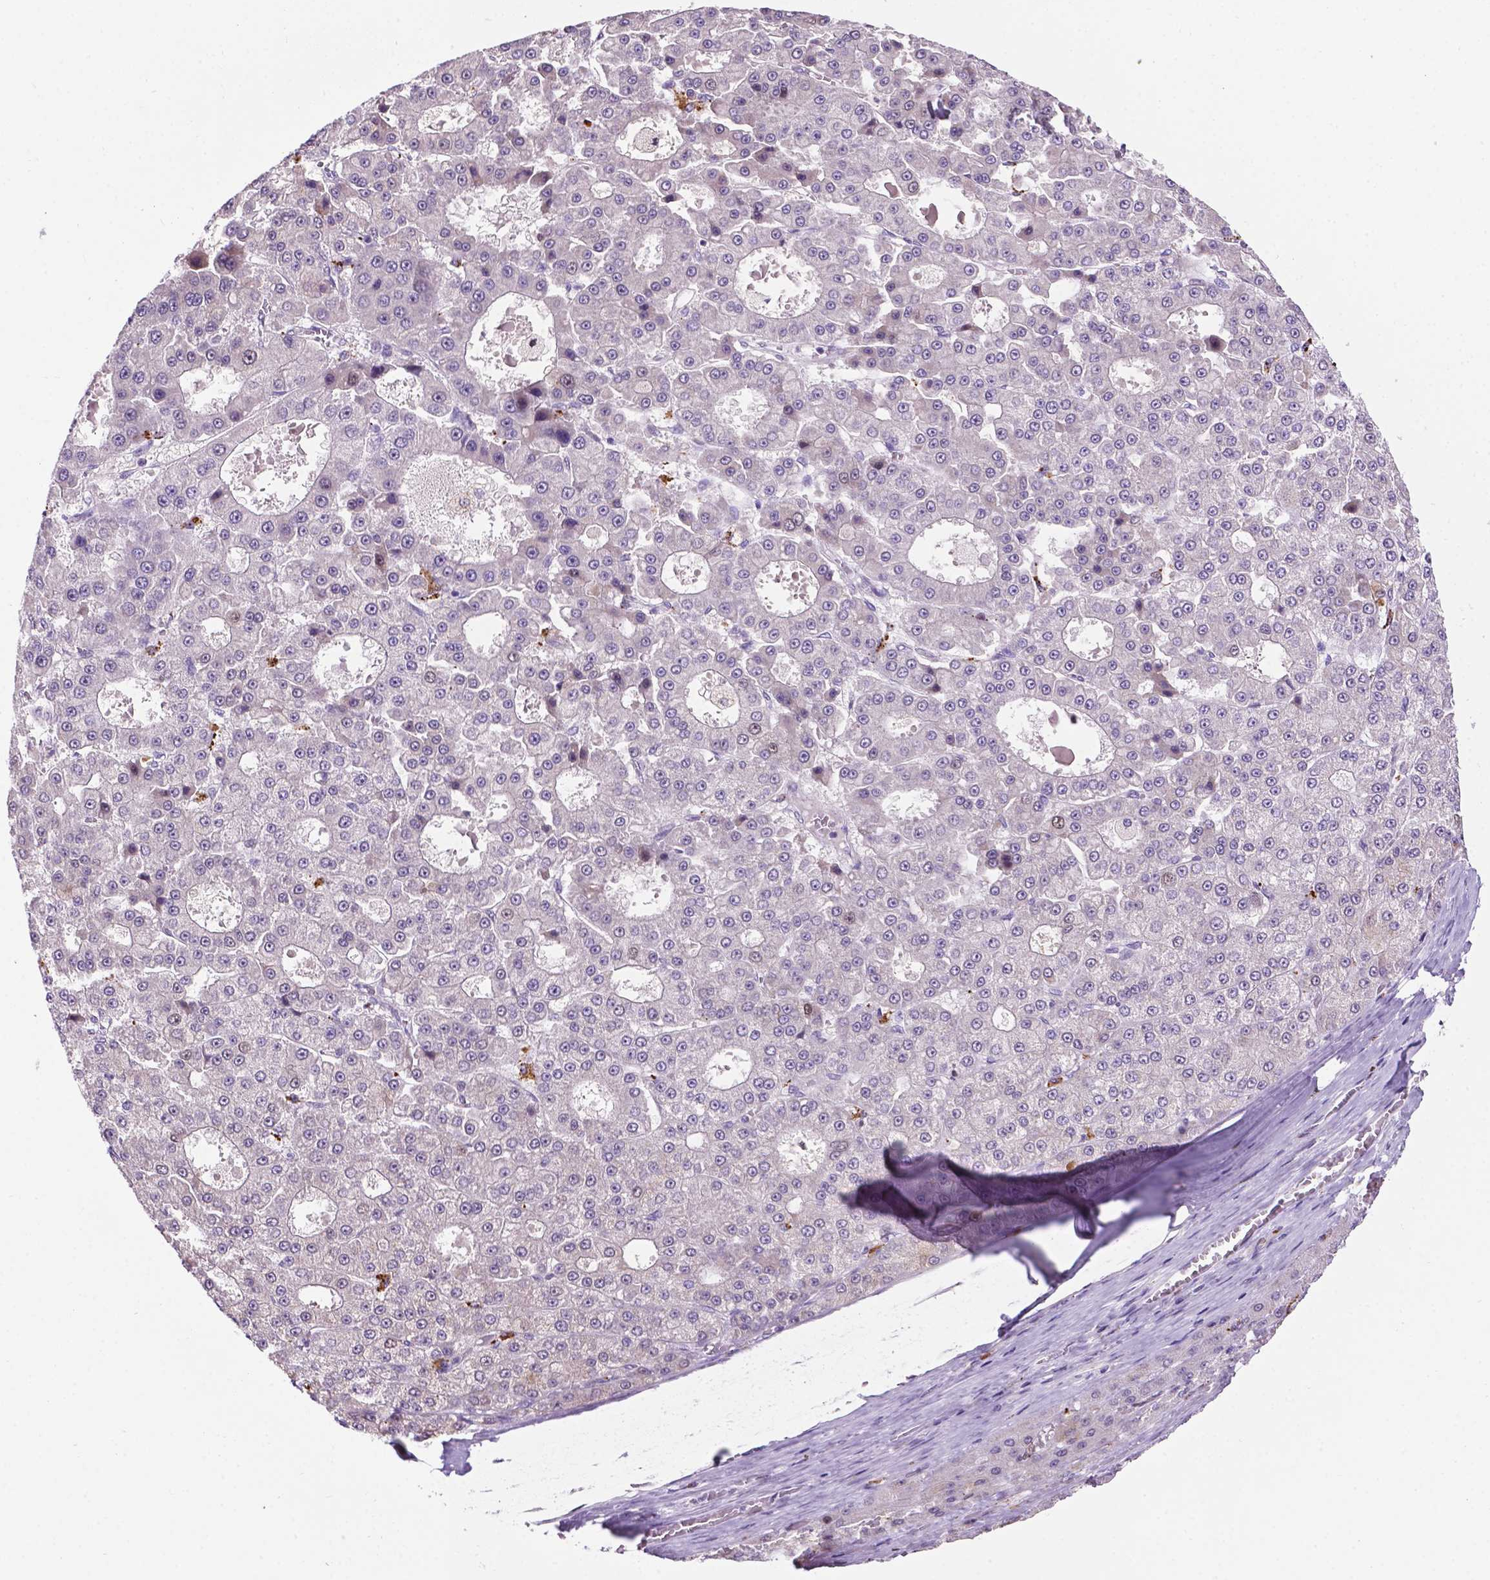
{"staining": {"intensity": "negative", "quantity": "none", "location": "none"}, "tissue": "liver cancer", "cell_type": "Tumor cells", "image_type": "cancer", "snomed": [{"axis": "morphology", "description": "Carcinoma, Hepatocellular, NOS"}, {"axis": "topography", "description": "Liver"}], "caption": "There is no significant expression in tumor cells of liver hepatocellular carcinoma. (Immunohistochemistry, brightfield microscopy, high magnification).", "gene": "SMAD3", "patient": {"sex": "male", "age": 70}}